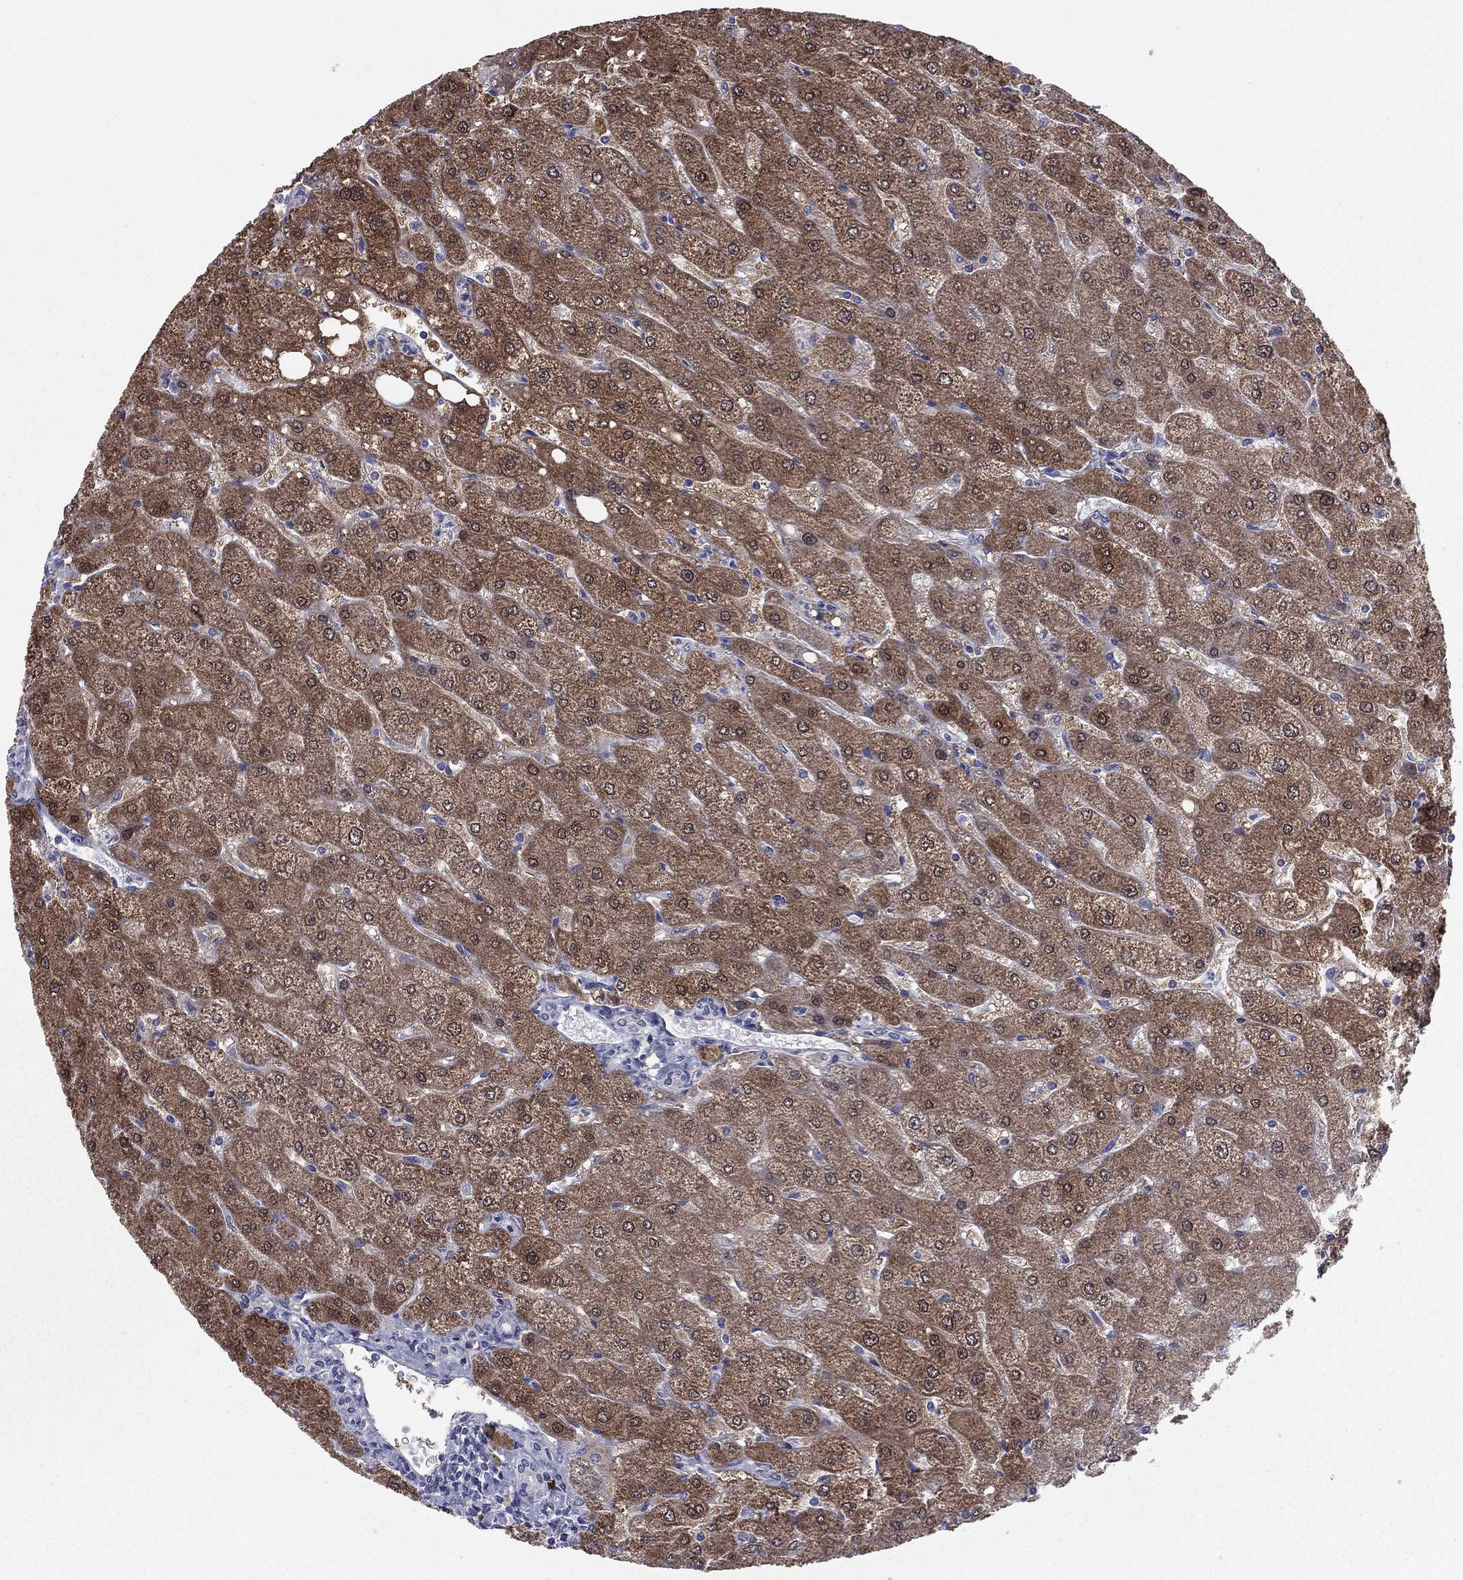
{"staining": {"intensity": "negative", "quantity": "none", "location": "none"}, "tissue": "liver", "cell_type": "Cholangiocytes", "image_type": "normal", "snomed": [{"axis": "morphology", "description": "Normal tissue, NOS"}, {"axis": "topography", "description": "Liver"}], "caption": "An image of liver stained for a protein shows no brown staining in cholangiocytes.", "gene": "GRHPR", "patient": {"sex": "male", "age": 67}}